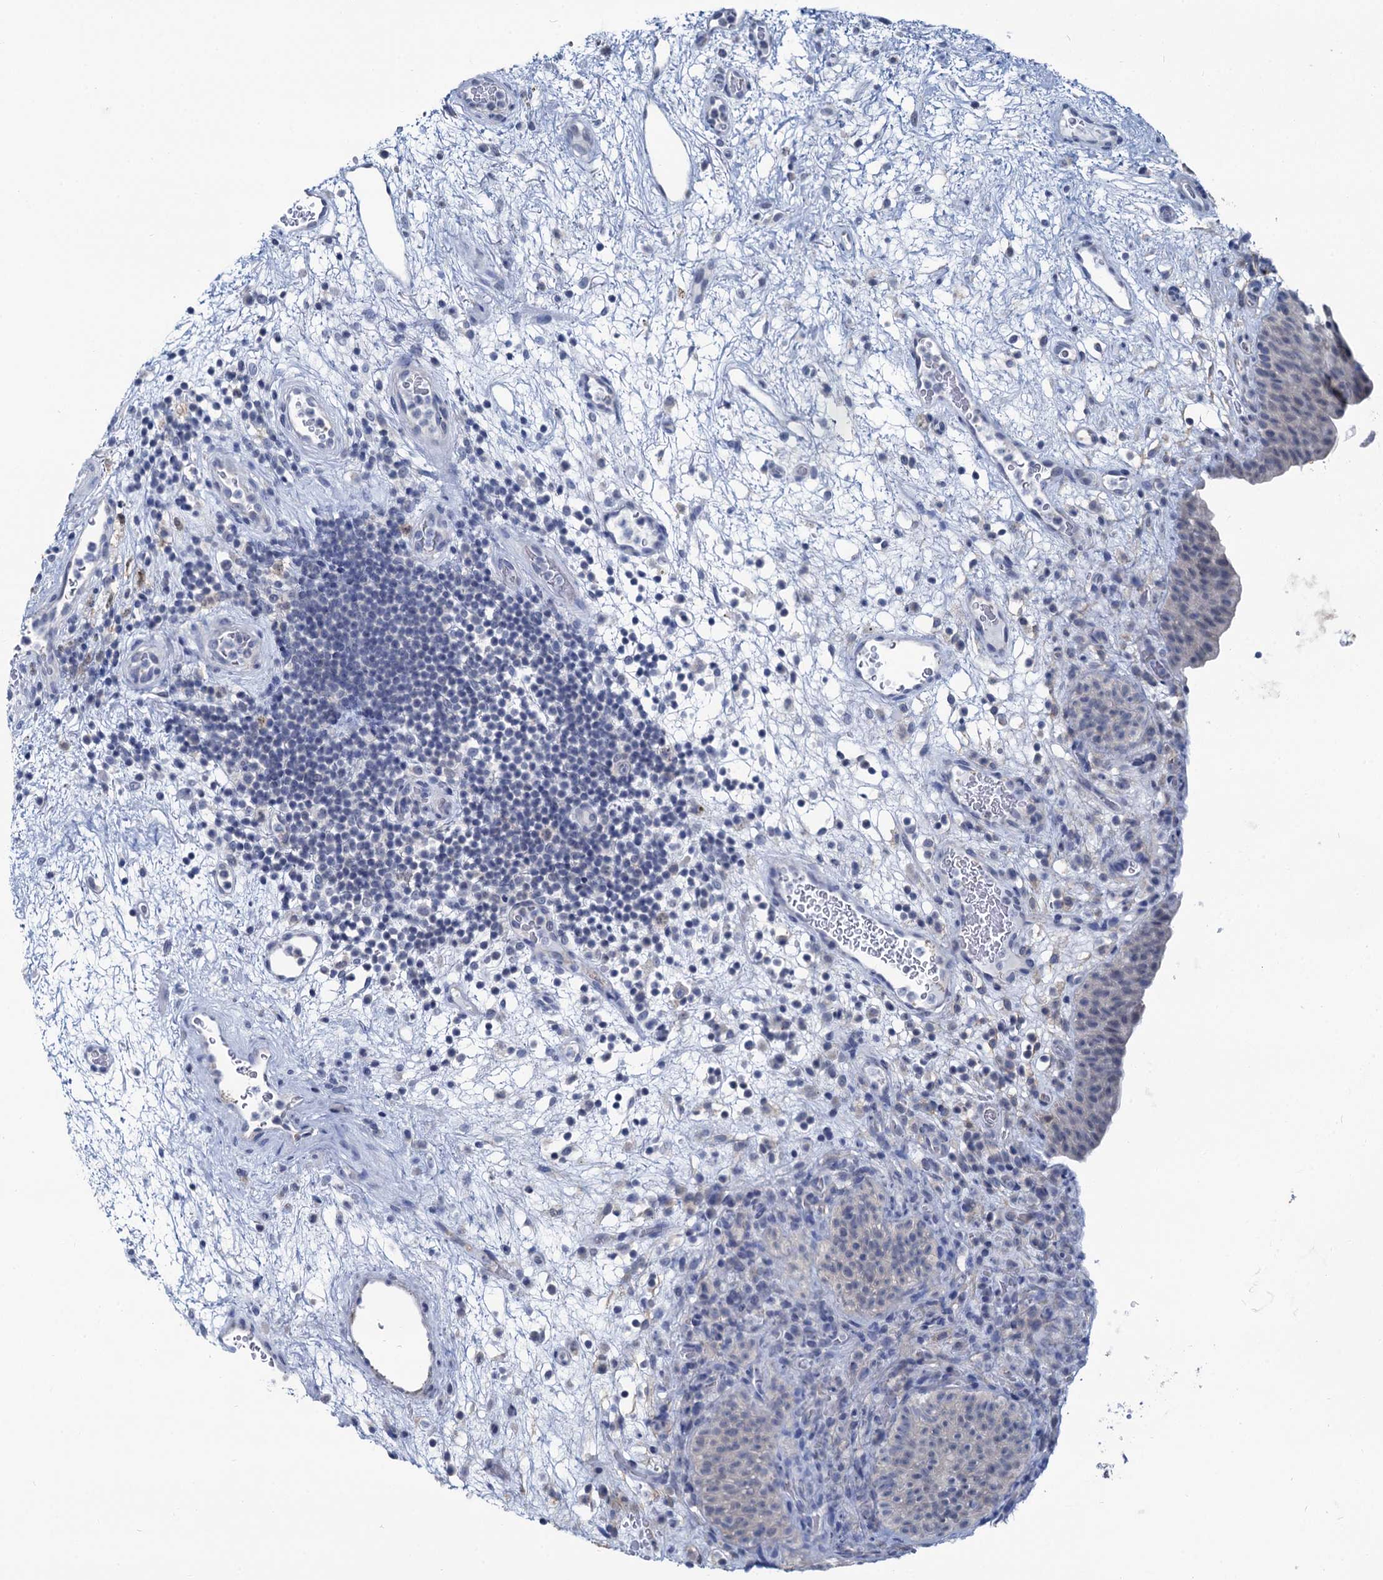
{"staining": {"intensity": "negative", "quantity": "none", "location": "none"}, "tissue": "urinary bladder", "cell_type": "Urothelial cells", "image_type": "normal", "snomed": [{"axis": "morphology", "description": "Normal tissue, NOS"}, {"axis": "topography", "description": "Urinary bladder"}], "caption": "Urothelial cells show no significant protein positivity in normal urinary bladder.", "gene": "MIOX", "patient": {"sex": "male", "age": 71}}